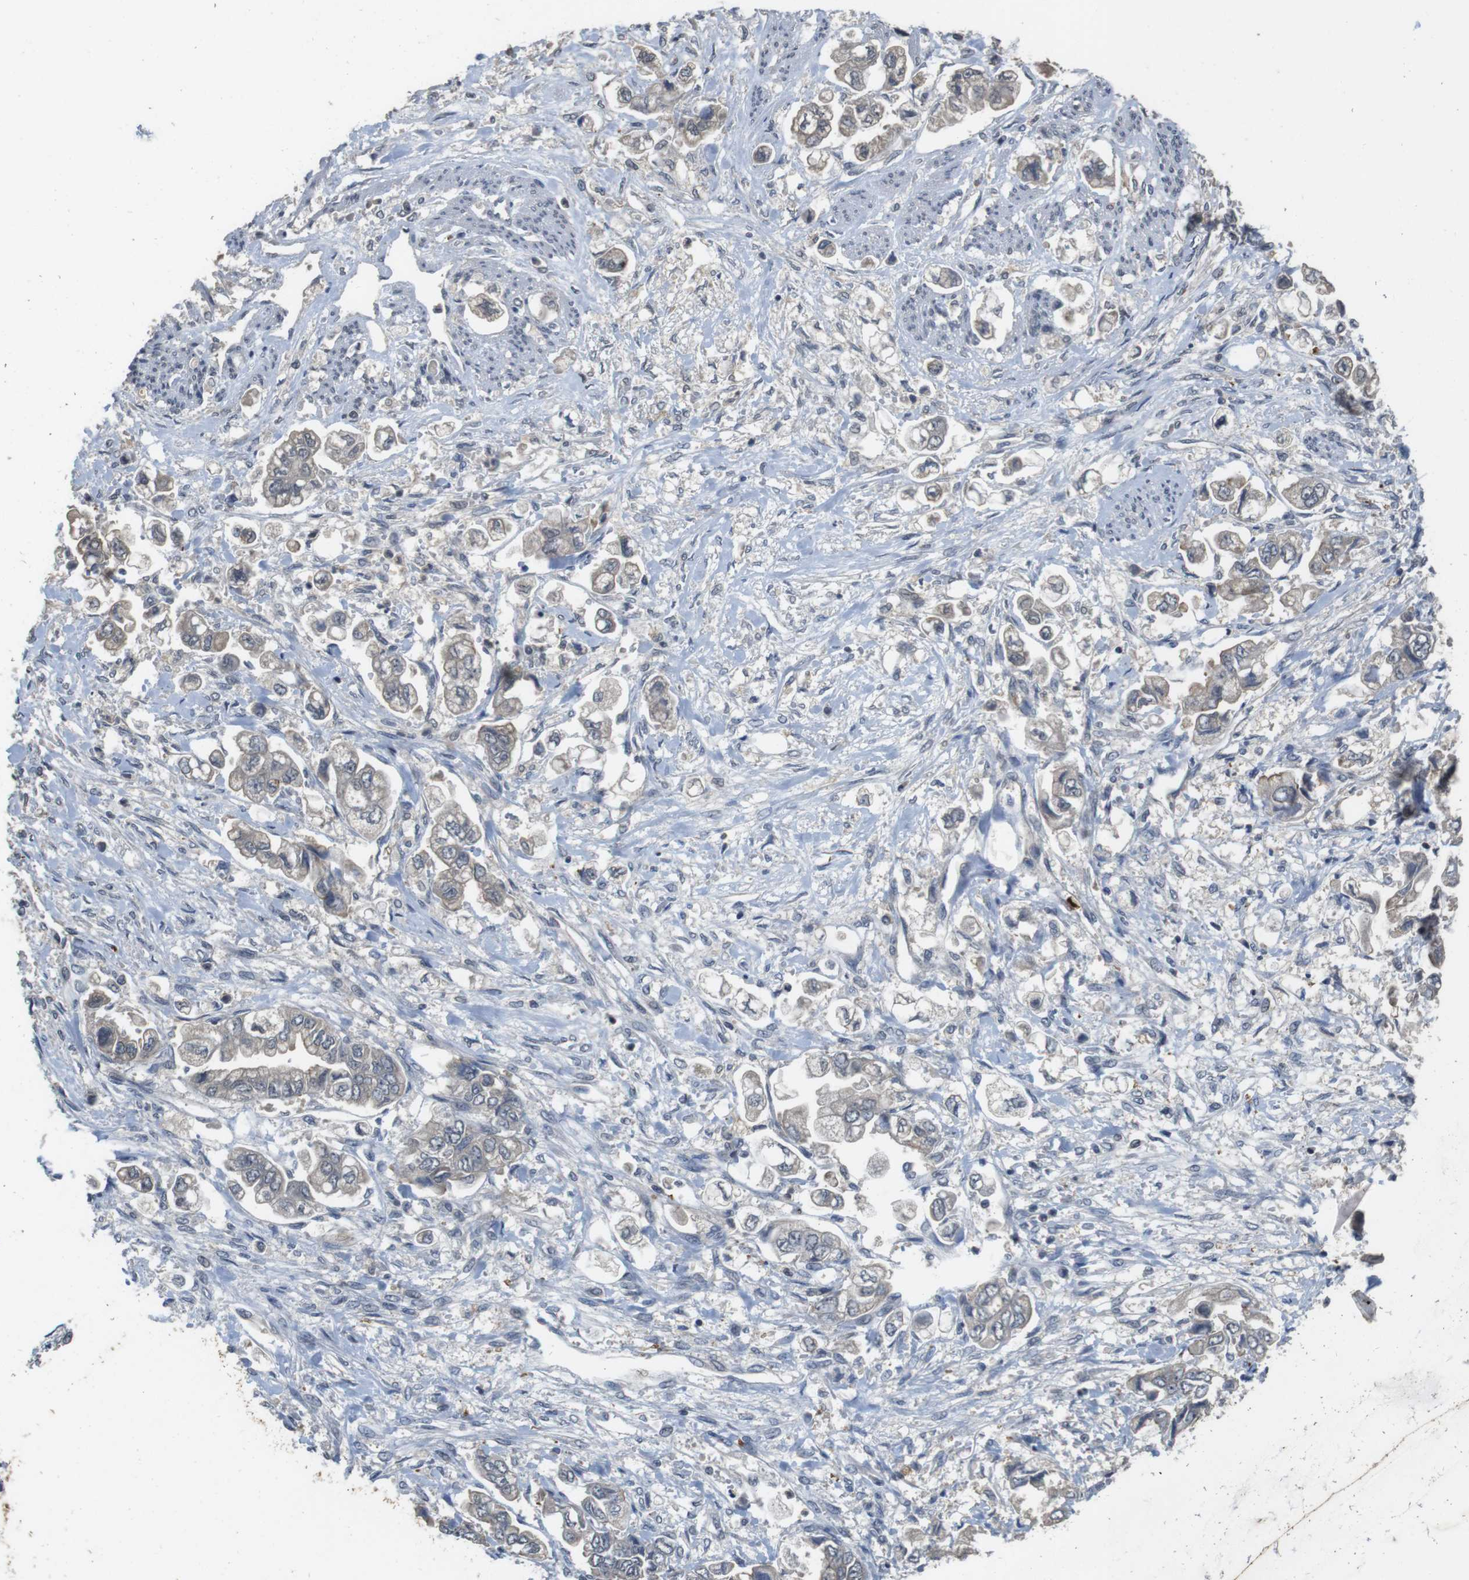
{"staining": {"intensity": "weak", "quantity": ">75%", "location": "cytoplasmic/membranous"}, "tissue": "stomach cancer", "cell_type": "Tumor cells", "image_type": "cancer", "snomed": [{"axis": "morphology", "description": "Normal tissue, NOS"}, {"axis": "morphology", "description": "Adenocarcinoma, NOS"}, {"axis": "topography", "description": "Stomach"}], "caption": "High-magnification brightfield microscopy of stomach cancer (adenocarcinoma) stained with DAB (brown) and counterstained with hematoxylin (blue). tumor cells exhibit weak cytoplasmic/membranous expression is identified in approximately>75% of cells.", "gene": "FADD", "patient": {"sex": "male", "age": 62}}